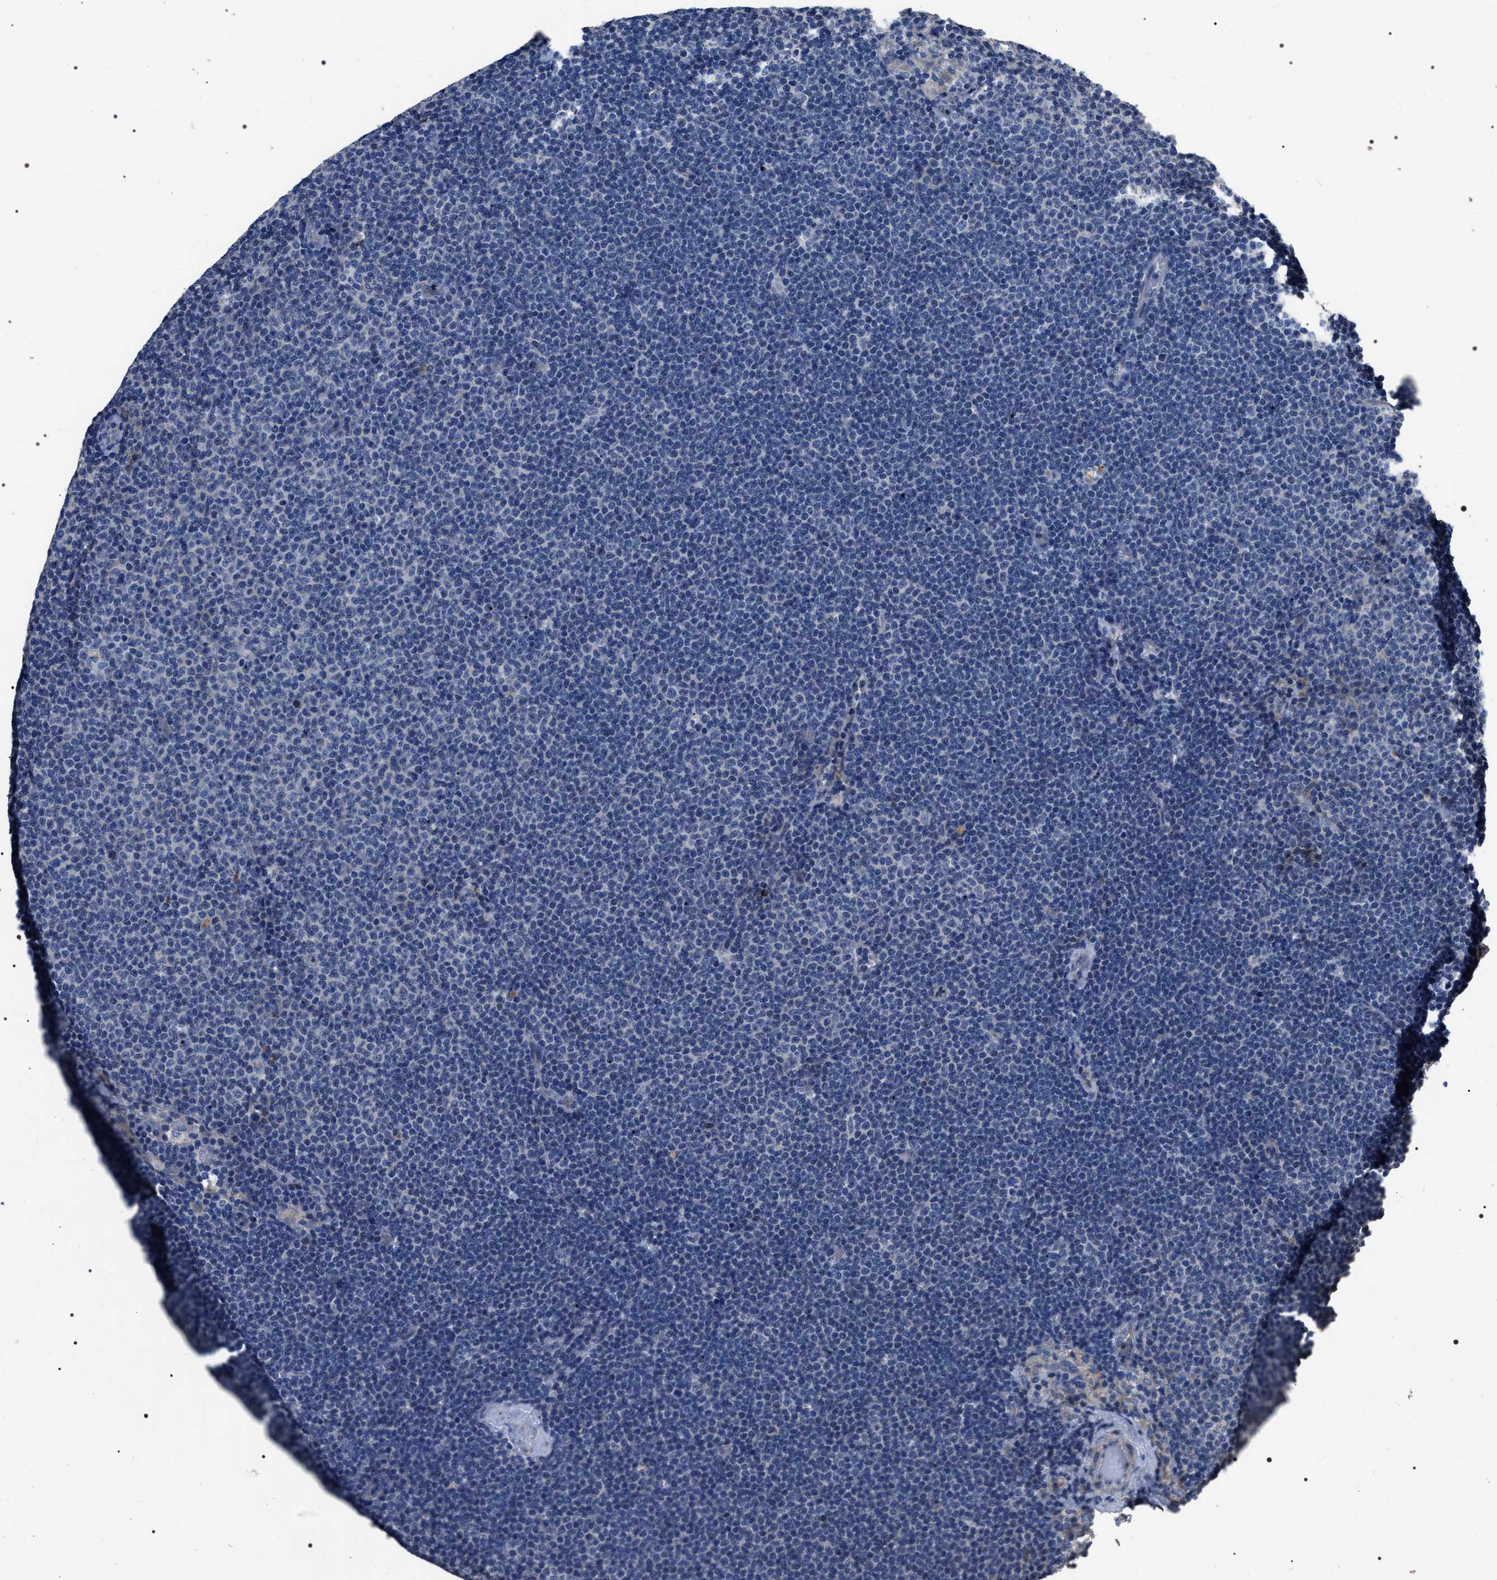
{"staining": {"intensity": "negative", "quantity": "none", "location": "none"}, "tissue": "lymphoma", "cell_type": "Tumor cells", "image_type": "cancer", "snomed": [{"axis": "morphology", "description": "Malignant lymphoma, non-Hodgkin's type, Low grade"}, {"axis": "topography", "description": "Lymph node"}], "caption": "Immunohistochemistry image of low-grade malignant lymphoma, non-Hodgkin's type stained for a protein (brown), which demonstrates no positivity in tumor cells. (IHC, brightfield microscopy, high magnification).", "gene": "TRIM54", "patient": {"sex": "female", "age": 53}}